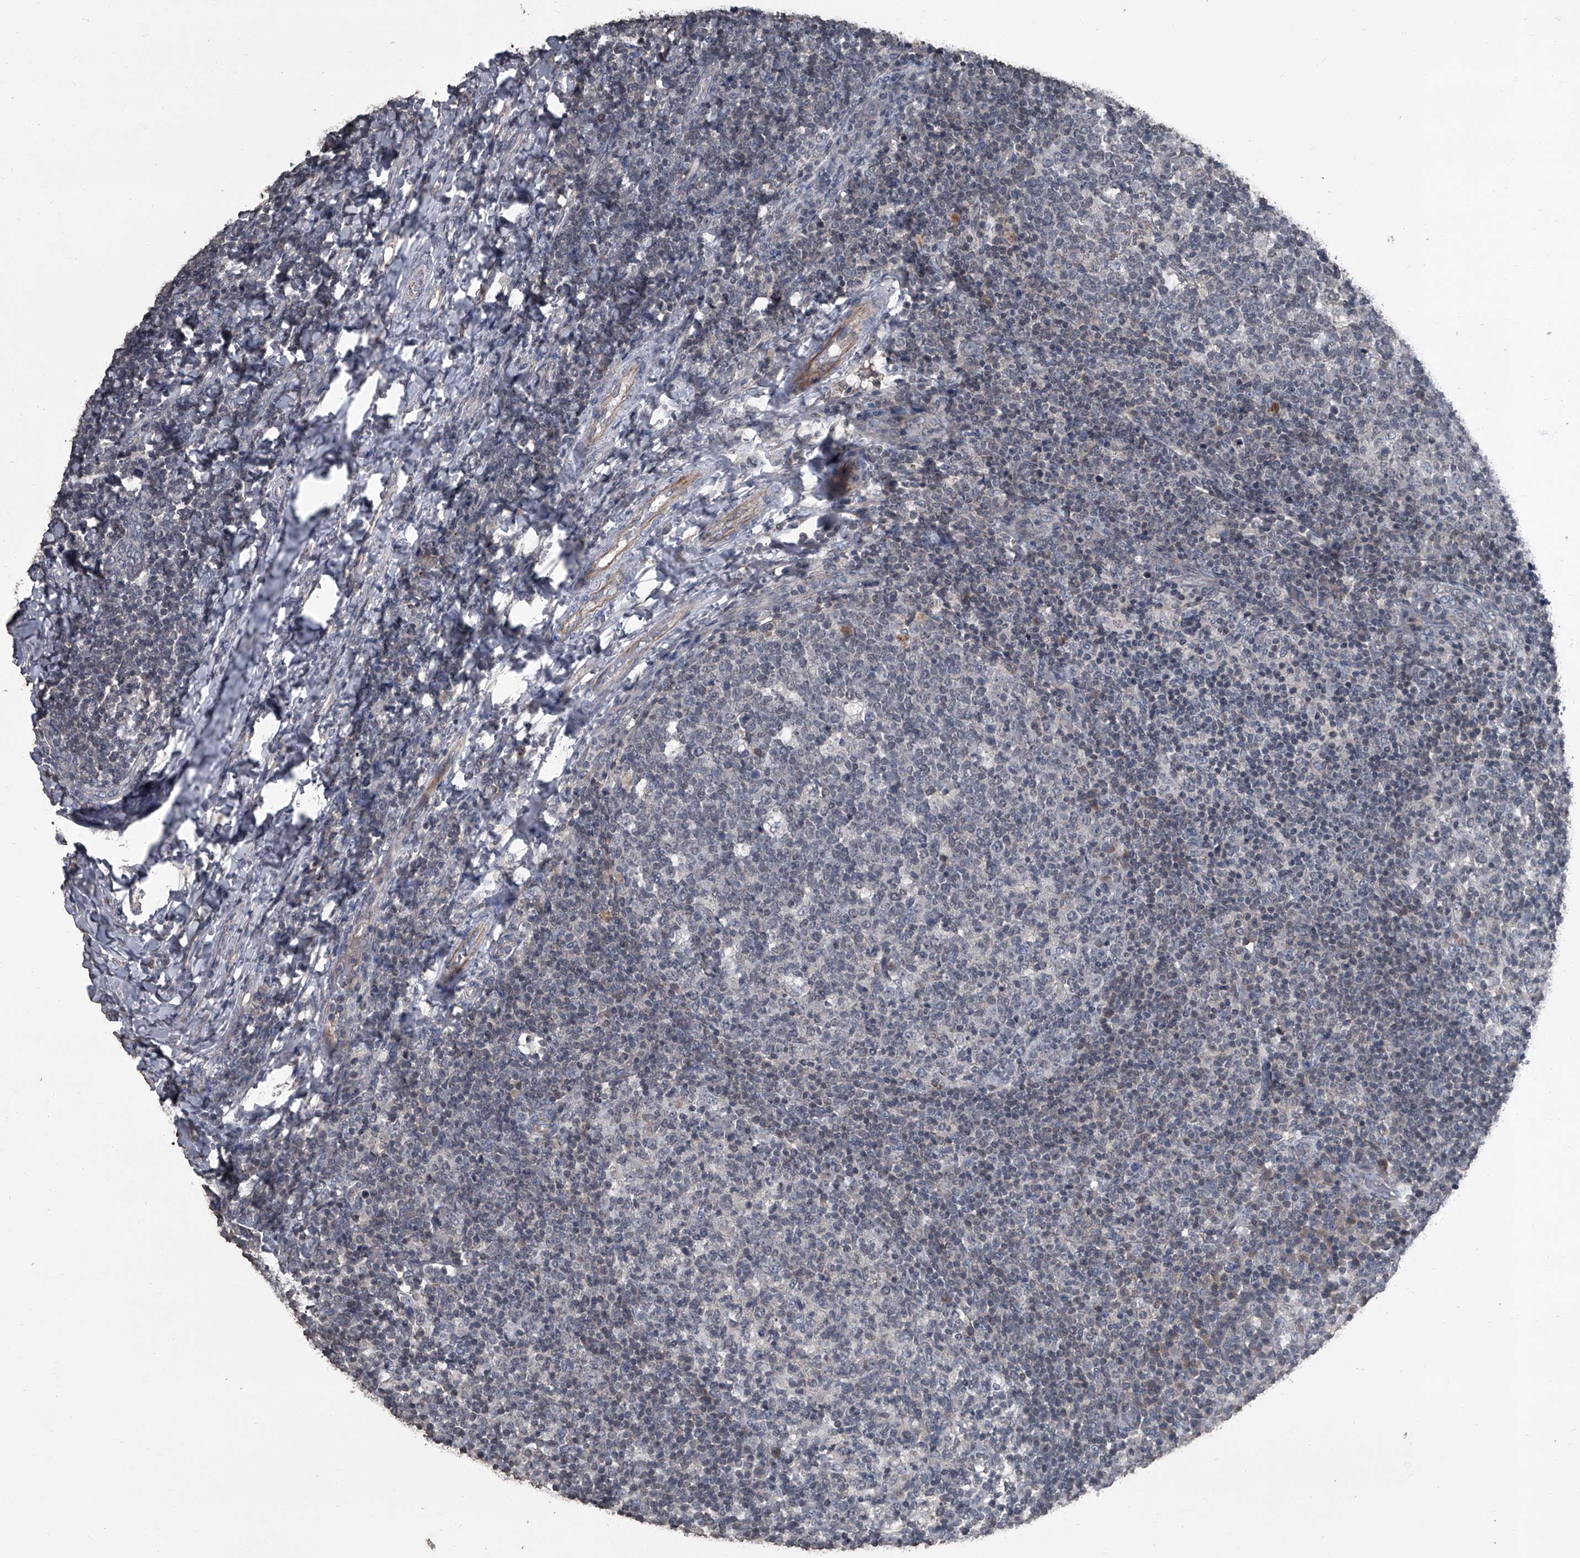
{"staining": {"intensity": "negative", "quantity": "none", "location": "none"}, "tissue": "tonsil", "cell_type": "Germinal center cells", "image_type": "normal", "snomed": [{"axis": "morphology", "description": "Normal tissue, NOS"}, {"axis": "topography", "description": "Tonsil"}], "caption": "Immunohistochemical staining of unremarkable tonsil reveals no significant positivity in germinal center cells.", "gene": "OARD1", "patient": {"sex": "female", "age": 19}}